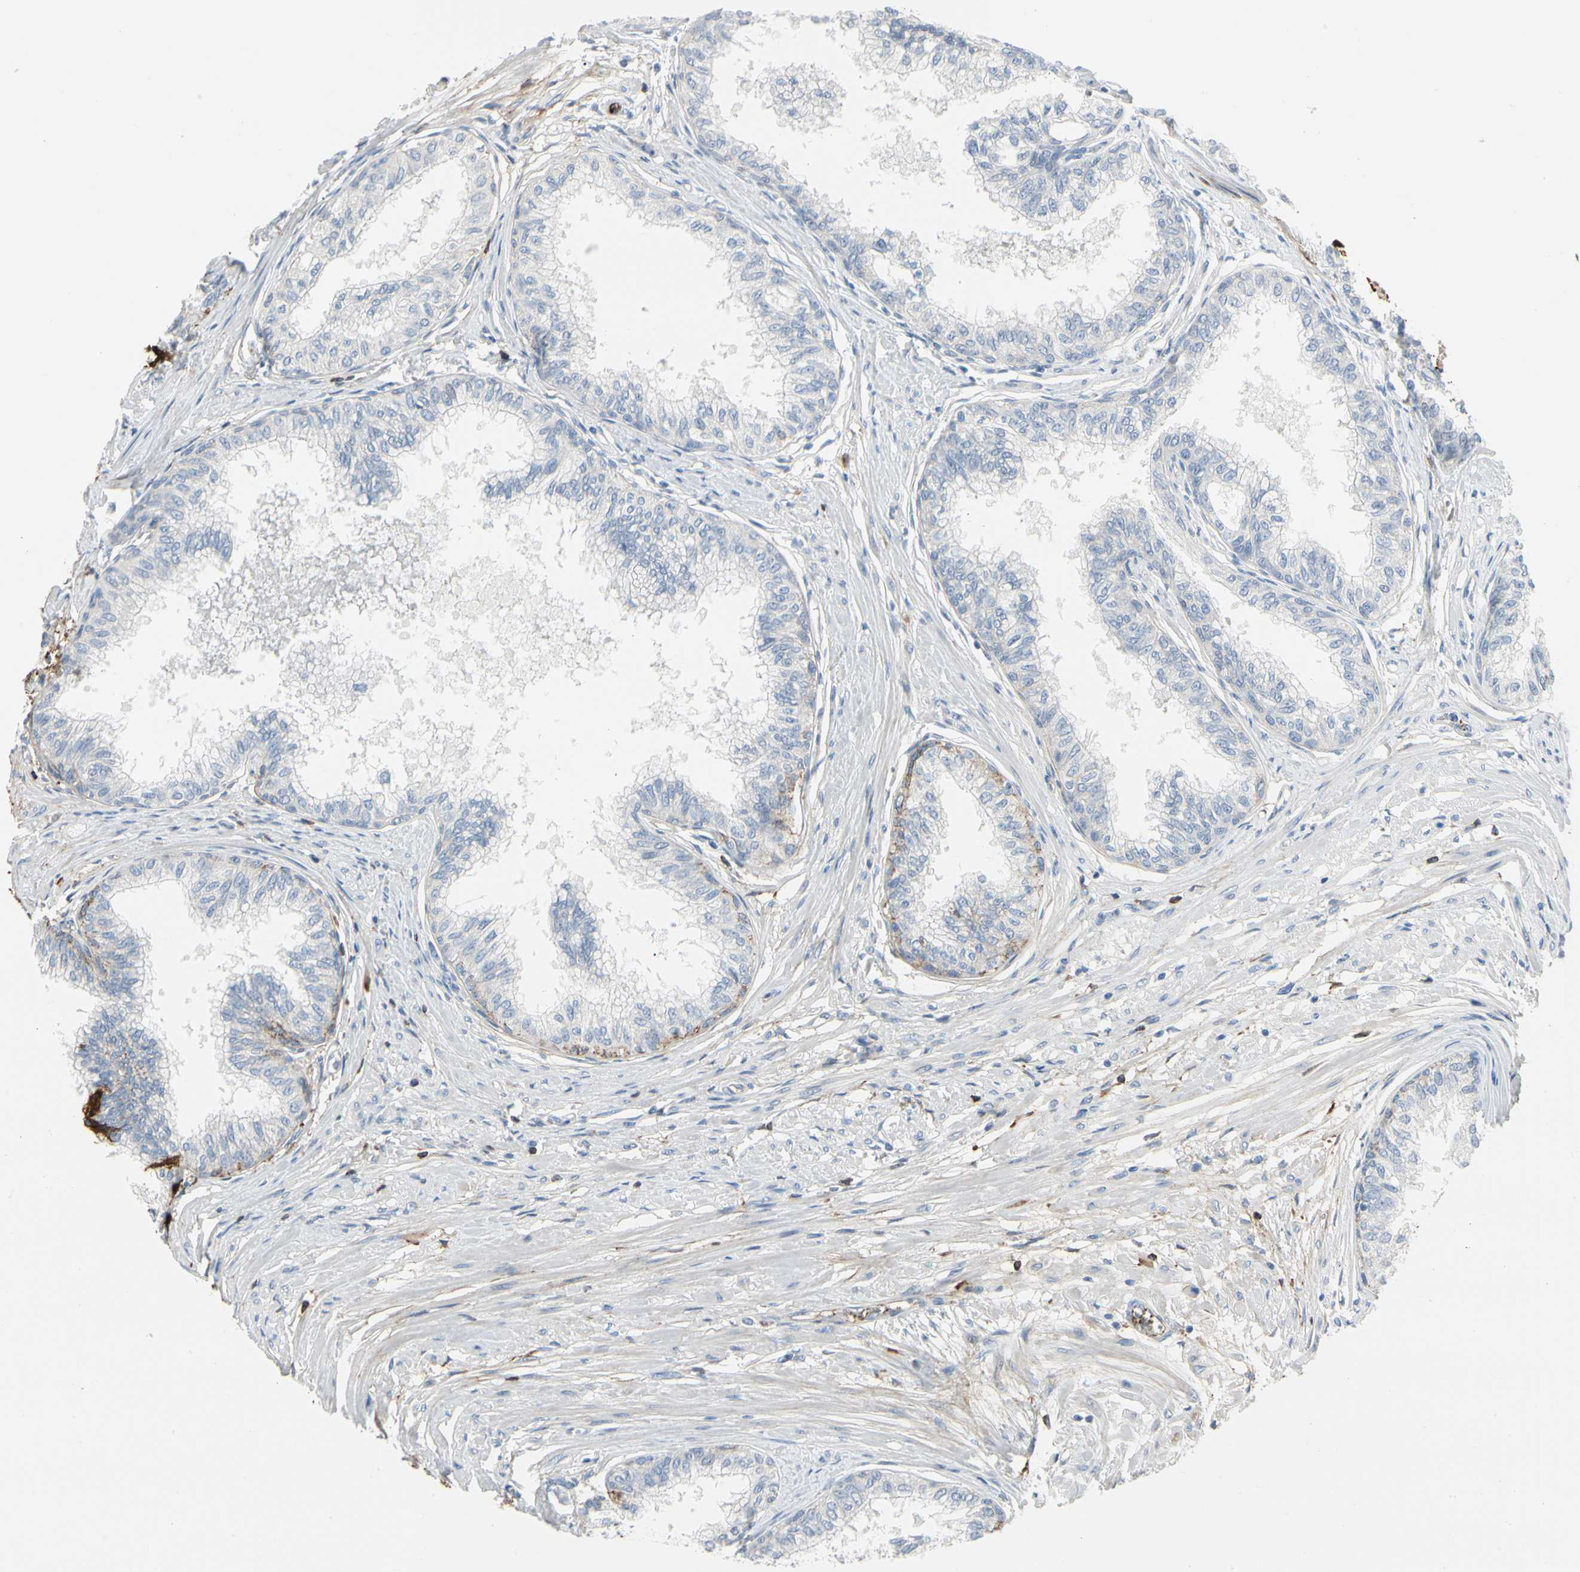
{"staining": {"intensity": "weak", "quantity": "25%-75%", "location": "cytoplasmic/membranous"}, "tissue": "prostate", "cell_type": "Glandular cells", "image_type": "normal", "snomed": [{"axis": "morphology", "description": "Normal tissue, NOS"}, {"axis": "topography", "description": "Prostate"}, {"axis": "topography", "description": "Seminal veicle"}], "caption": "Glandular cells exhibit weak cytoplasmic/membranous expression in about 25%-75% of cells in normal prostate.", "gene": "FGB", "patient": {"sex": "male", "age": 60}}